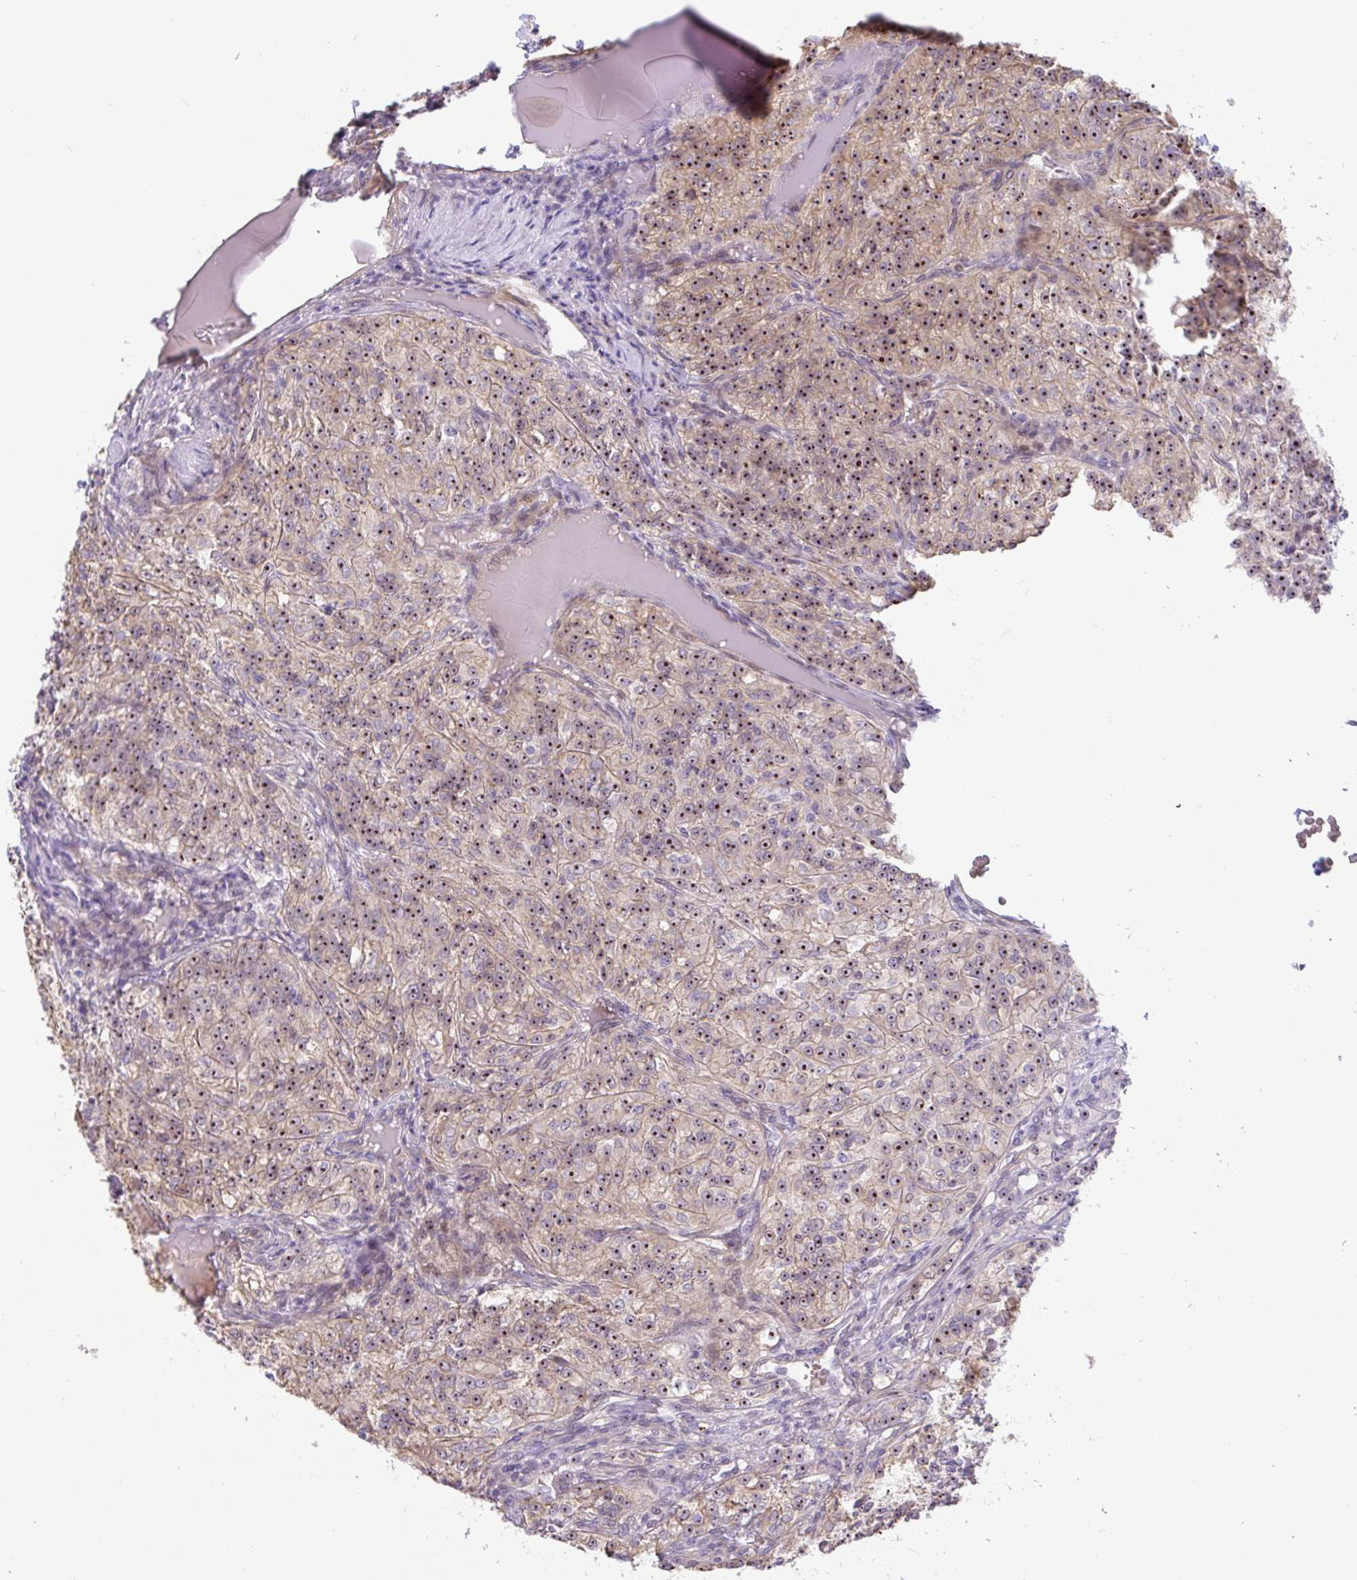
{"staining": {"intensity": "strong", "quantity": ">75%", "location": "cytoplasmic/membranous,nuclear"}, "tissue": "renal cancer", "cell_type": "Tumor cells", "image_type": "cancer", "snomed": [{"axis": "morphology", "description": "Adenocarcinoma, NOS"}, {"axis": "topography", "description": "Kidney"}], "caption": "There is high levels of strong cytoplasmic/membranous and nuclear positivity in tumor cells of renal cancer, as demonstrated by immunohistochemical staining (brown color).", "gene": "MXRA8", "patient": {"sex": "female", "age": 63}}